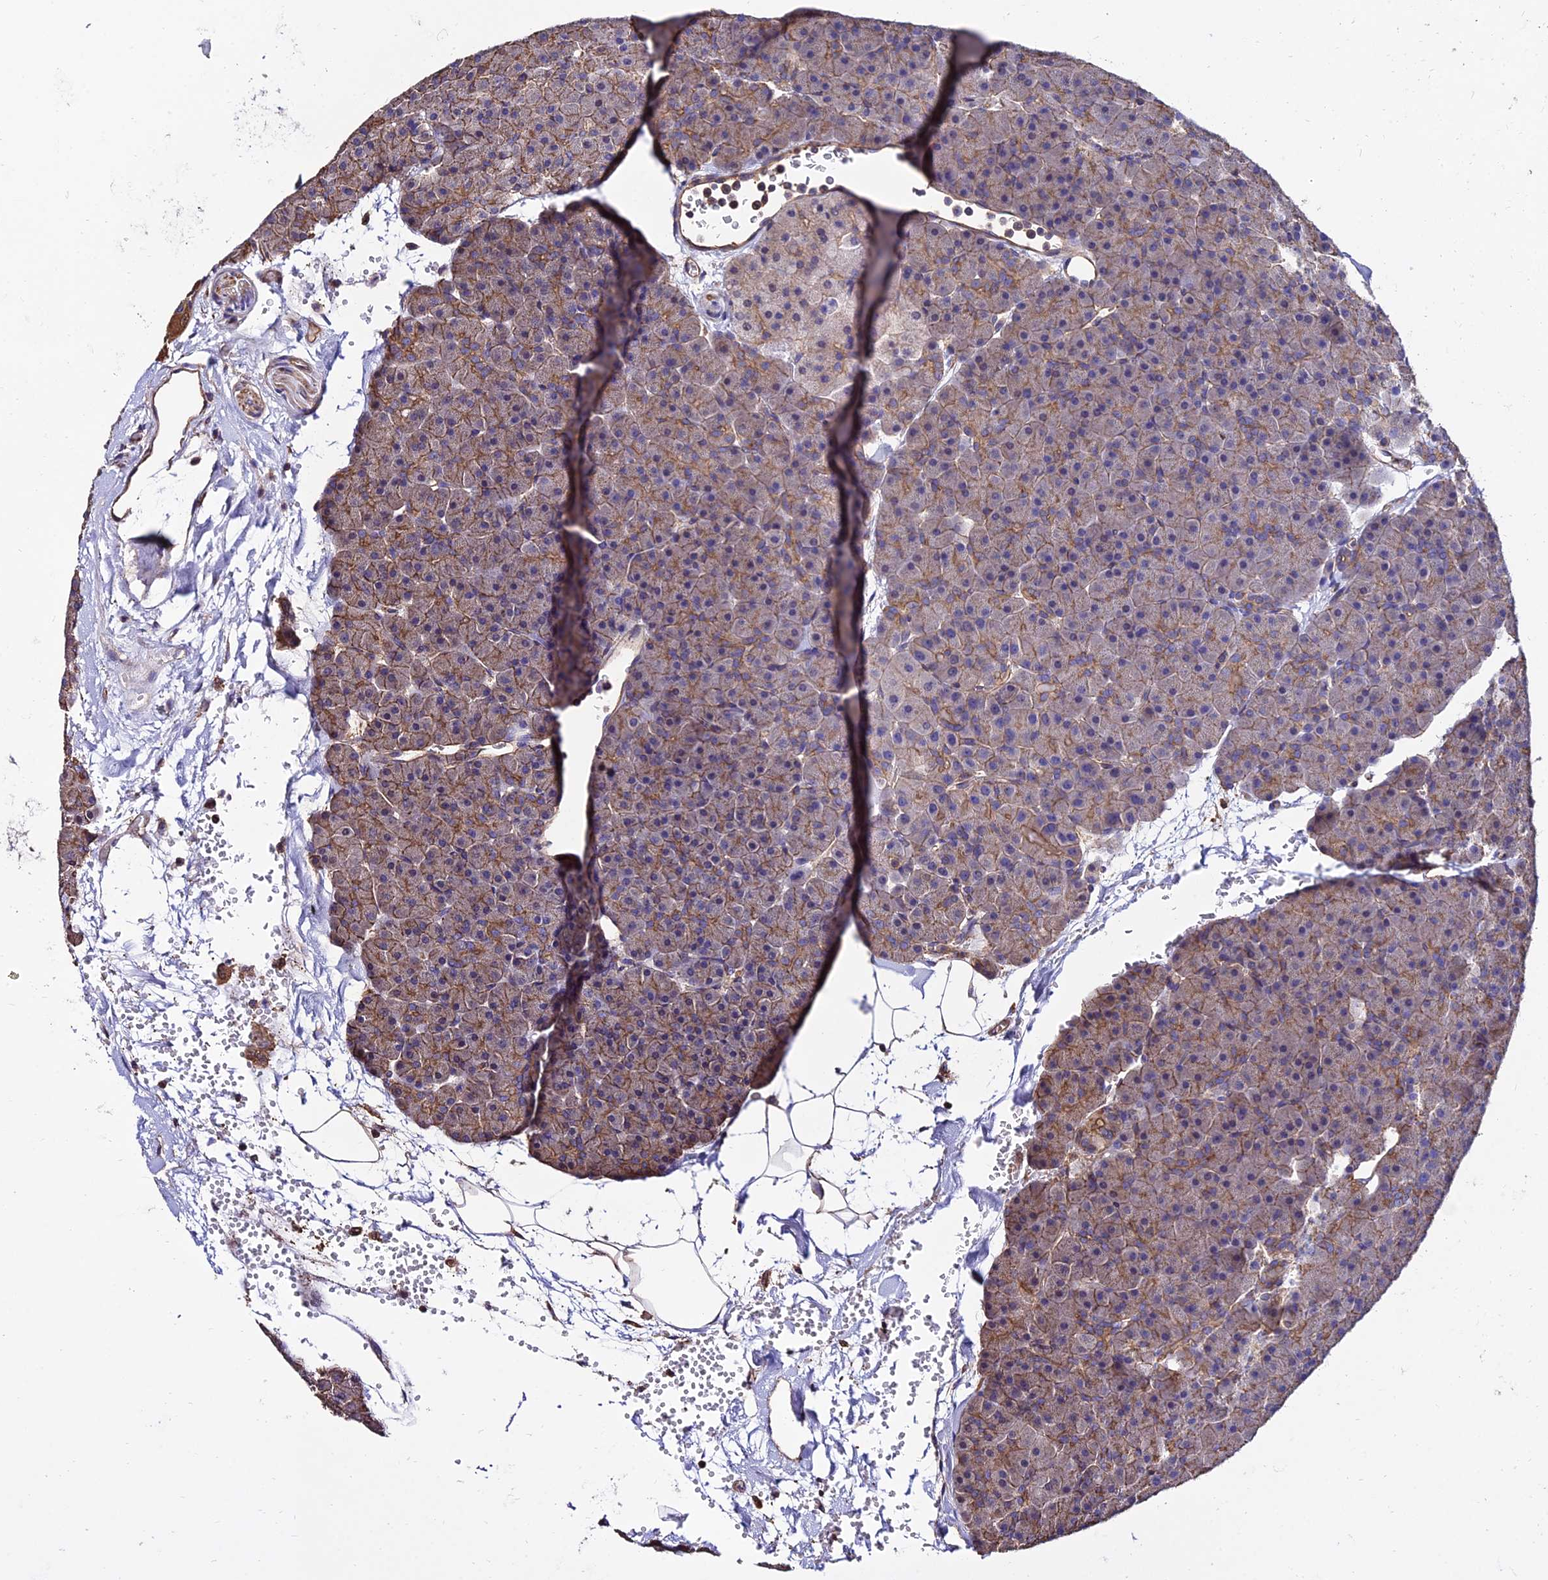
{"staining": {"intensity": "moderate", "quantity": "25%-75%", "location": "cytoplasmic/membranous"}, "tissue": "pancreas", "cell_type": "Exocrine glandular cells", "image_type": "normal", "snomed": [{"axis": "morphology", "description": "Normal tissue, NOS"}, {"axis": "topography", "description": "Pancreas"}], "caption": "High-magnification brightfield microscopy of benign pancreas stained with DAB (3,3'-diaminobenzidine) (brown) and counterstained with hematoxylin (blue). exocrine glandular cells exhibit moderate cytoplasmic/membranous staining is identified in about25%-75% of cells.", "gene": "CALM1", "patient": {"sex": "male", "age": 36}}